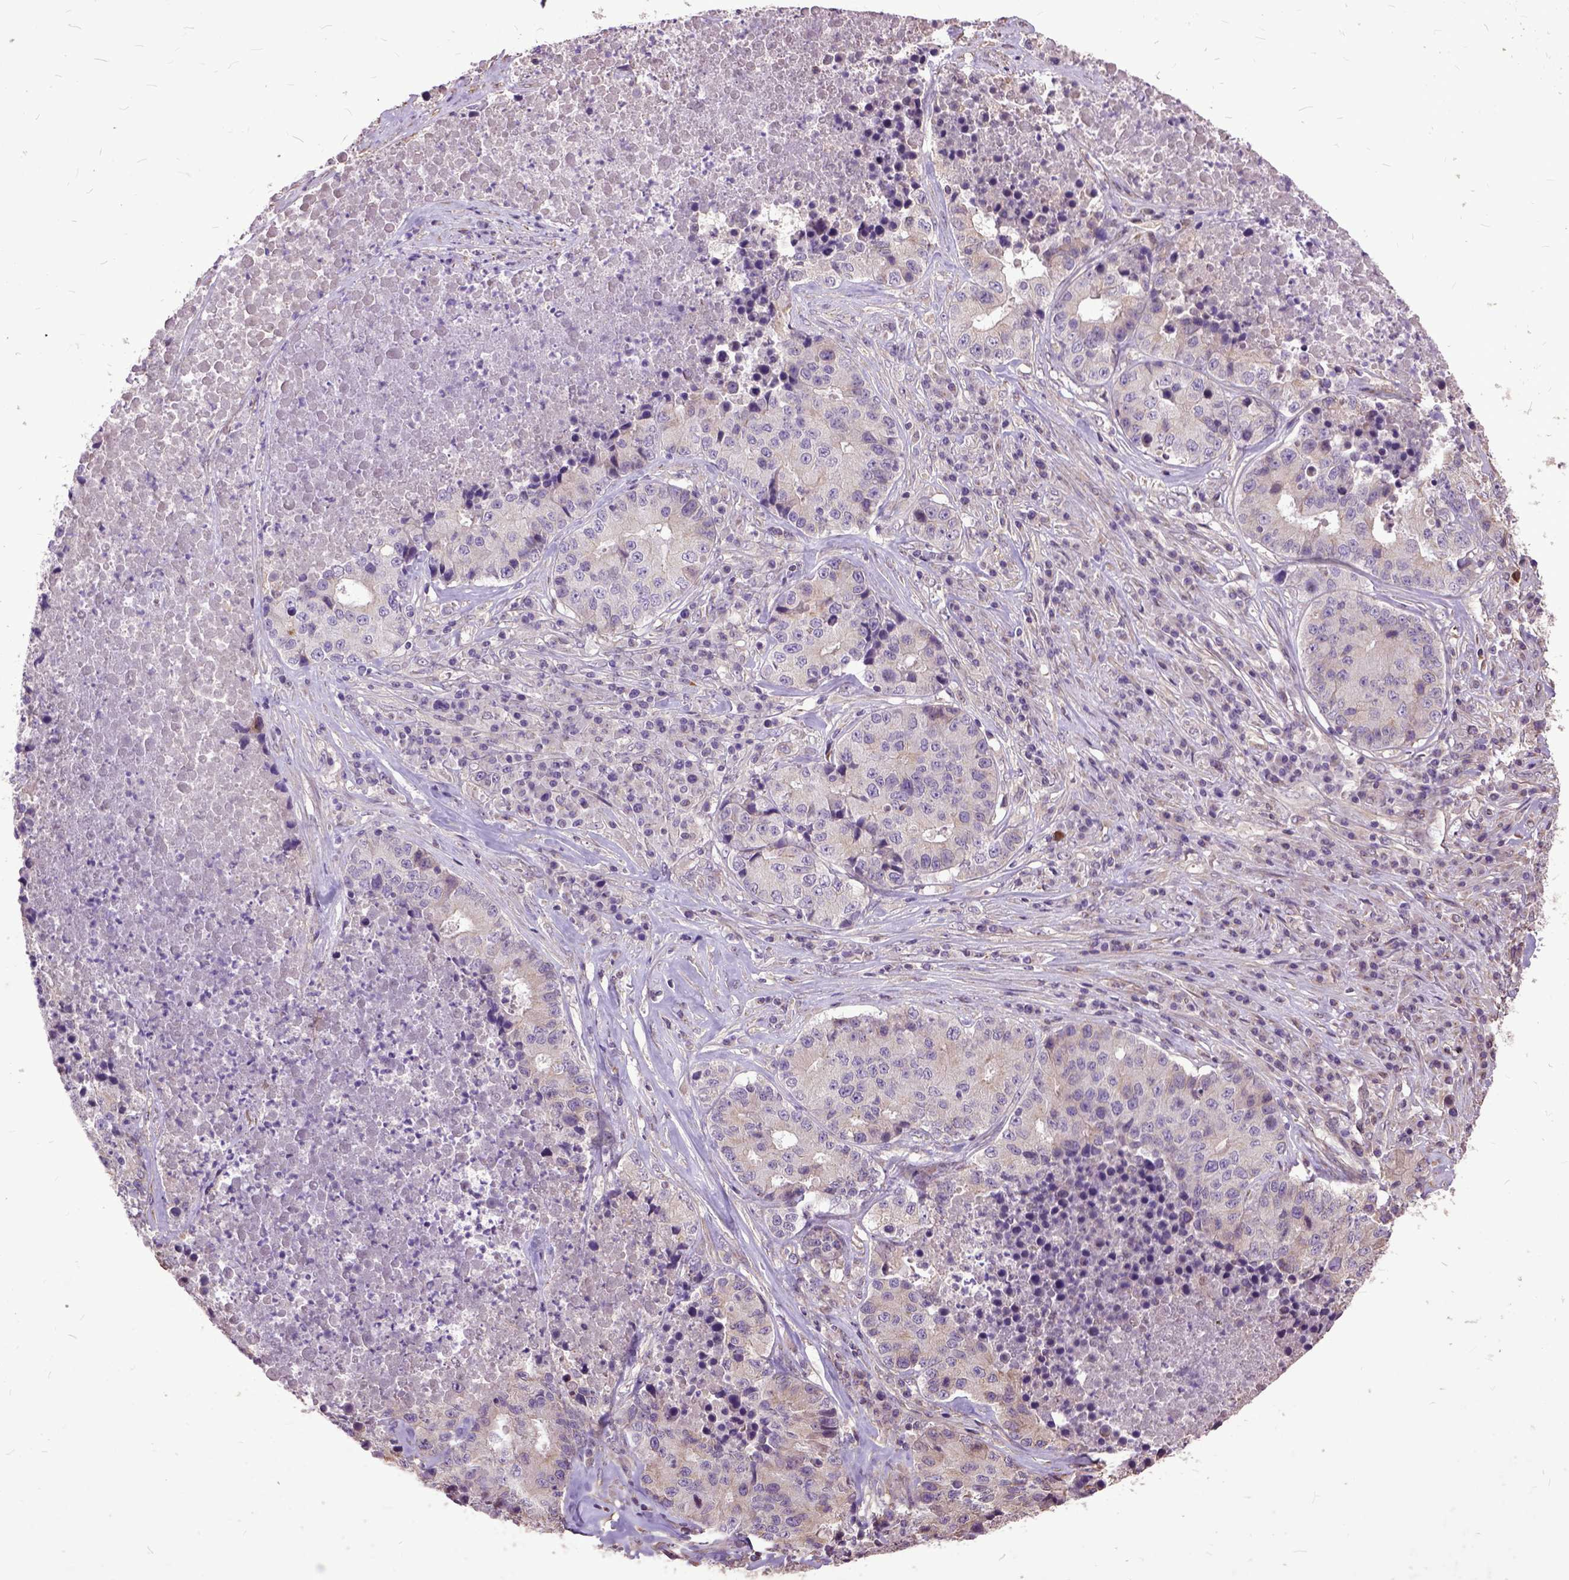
{"staining": {"intensity": "negative", "quantity": "none", "location": "none"}, "tissue": "stomach cancer", "cell_type": "Tumor cells", "image_type": "cancer", "snomed": [{"axis": "morphology", "description": "Adenocarcinoma, NOS"}, {"axis": "topography", "description": "Stomach"}], "caption": "This is an IHC image of human stomach cancer (adenocarcinoma). There is no positivity in tumor cells.", "gene": "AREG", "patient": {"sex": "male", "age": 71}}